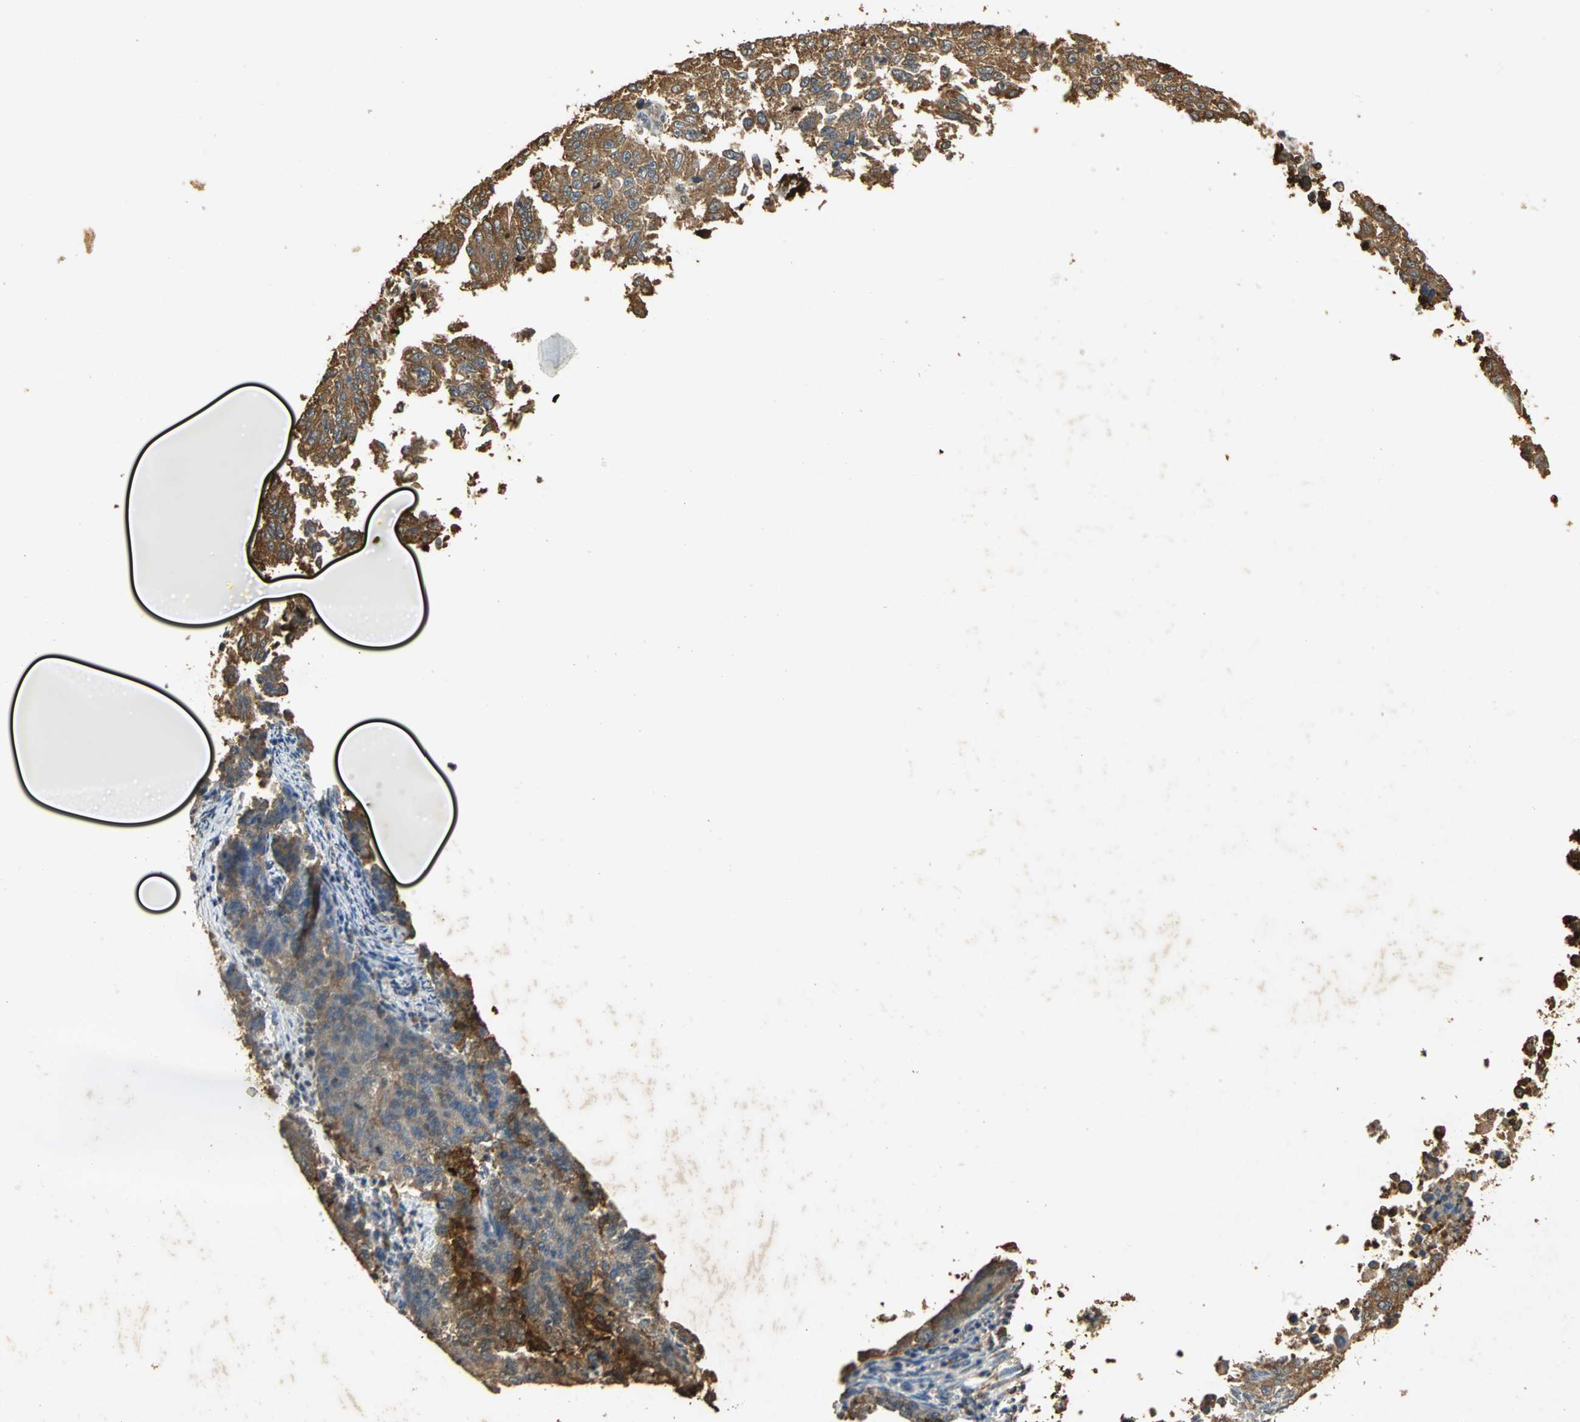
{"staining": {"intensity": "strong", "quantity": ">75%", "location": "cytoplasmic/membranous"}, "tissue": "endometrial cancer", "cell_type": "Tumor cells", "image_type": "cancer", "snomed": [{"axis": "morphology", "description": "Adenocarcinoma, NOS"}, {"axis": "topography", "description": "Endometrium"}], "caption": "This photomicrograph shows adenocarcinoma (endometrial) stained with IHC to label a protein in brown. The cytoplasmic/membranous of tumor cells show strong positivity for the protein. Nuclei are counter-stained blue.", "gene": "GAPDH", "patient": {"sex": "female", "age": 42}}